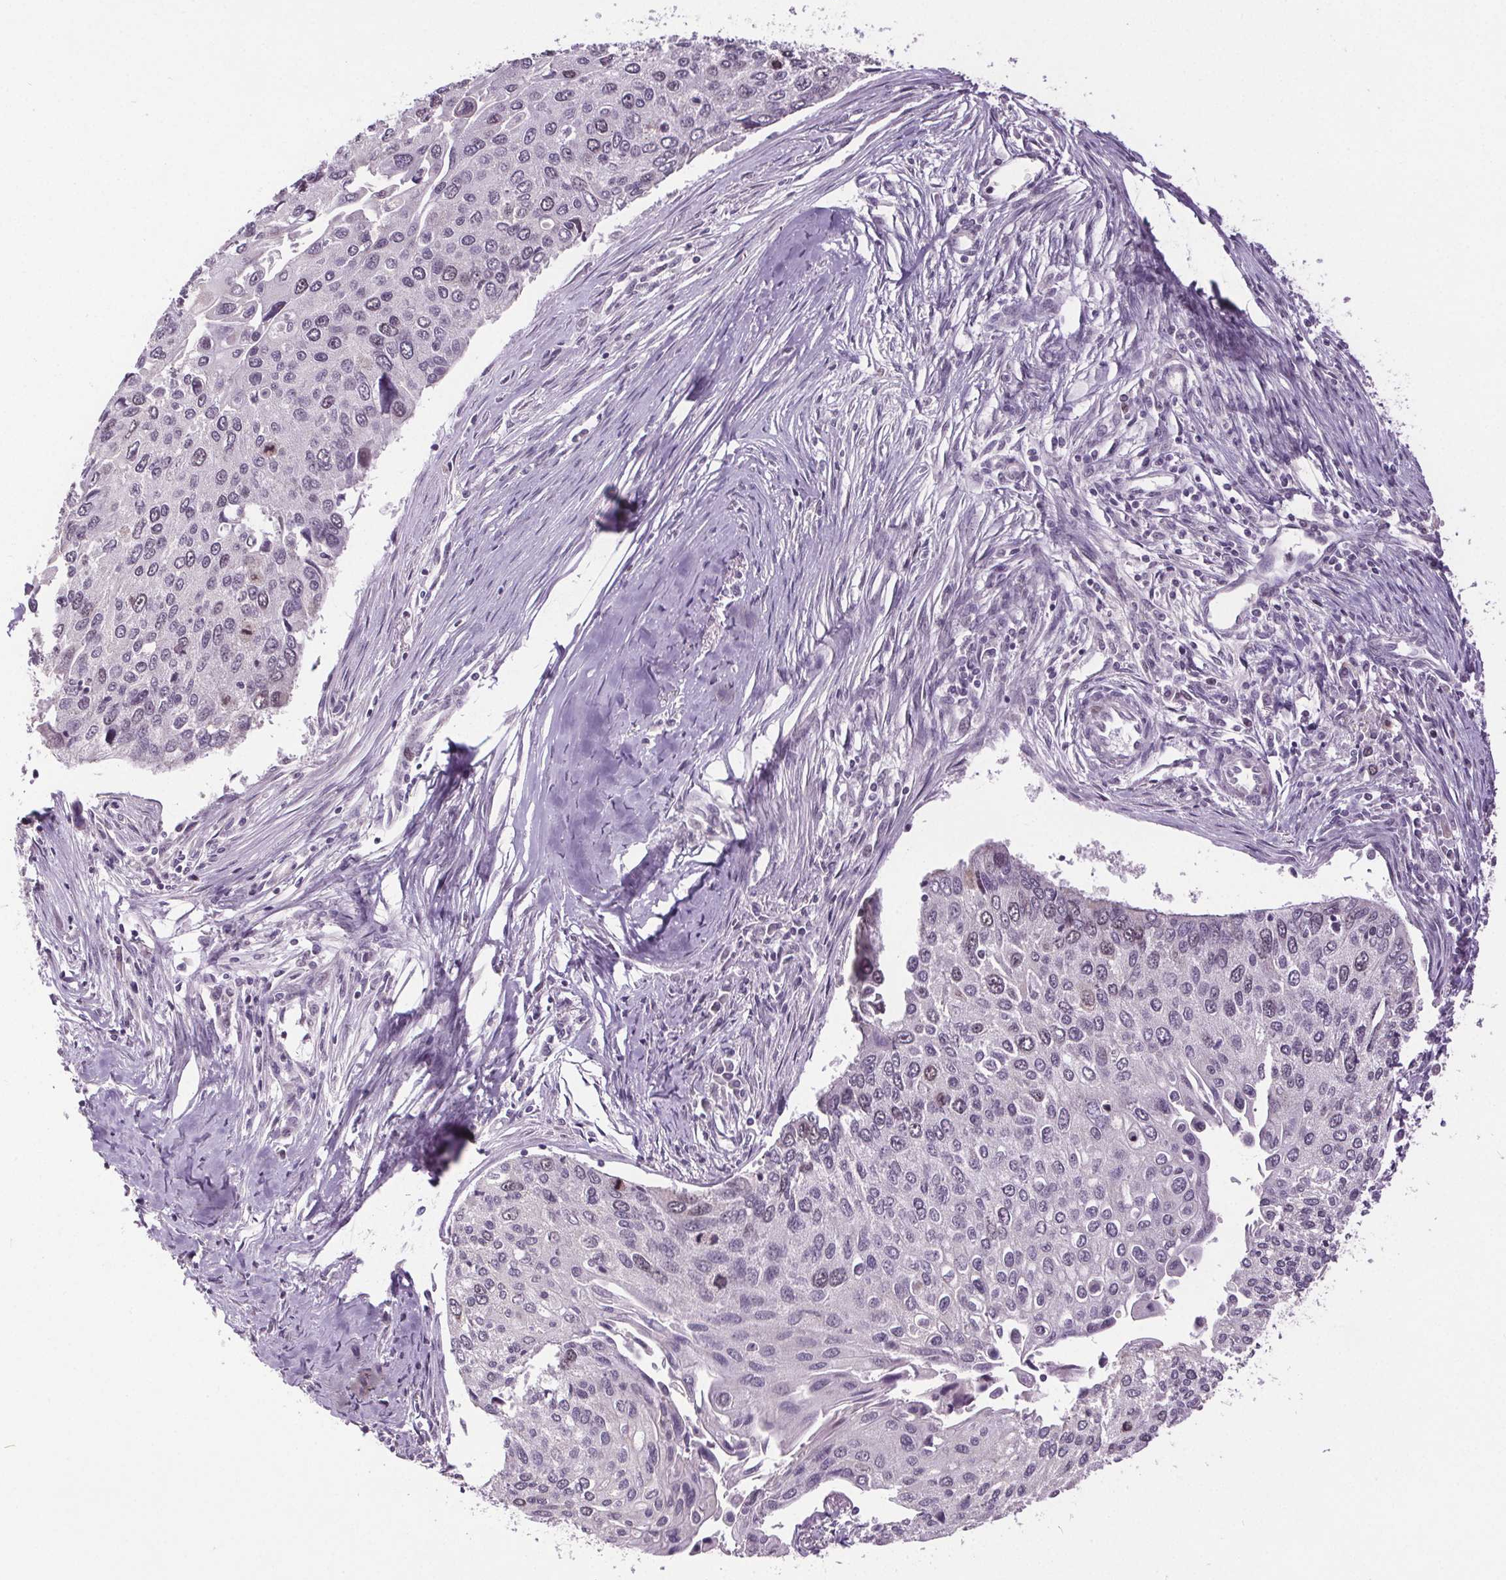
{"staining": {"intensity": "negative", "quantity": "none", "location": "none"}, "tissue": "lung cancer", "cell_type": "Tumor cells", "image_type": "cancer", "snomed": [{"axis": "morphology", "description": "Squamous cell carcinoma, NOS"}, {"axis": "morphology", "description": "Squamous cell carcinoma, metastatic, NOS"}, {"axis": "topography", "description": "Lung"}], "caption": "DAB immunohistochemical staining of human metastatic squamous cell carcinoma (lung) exhibits no significant positivity in tumor cells.", "gene": "CENPF", "patient": {"sex": "male", "age": 63}}